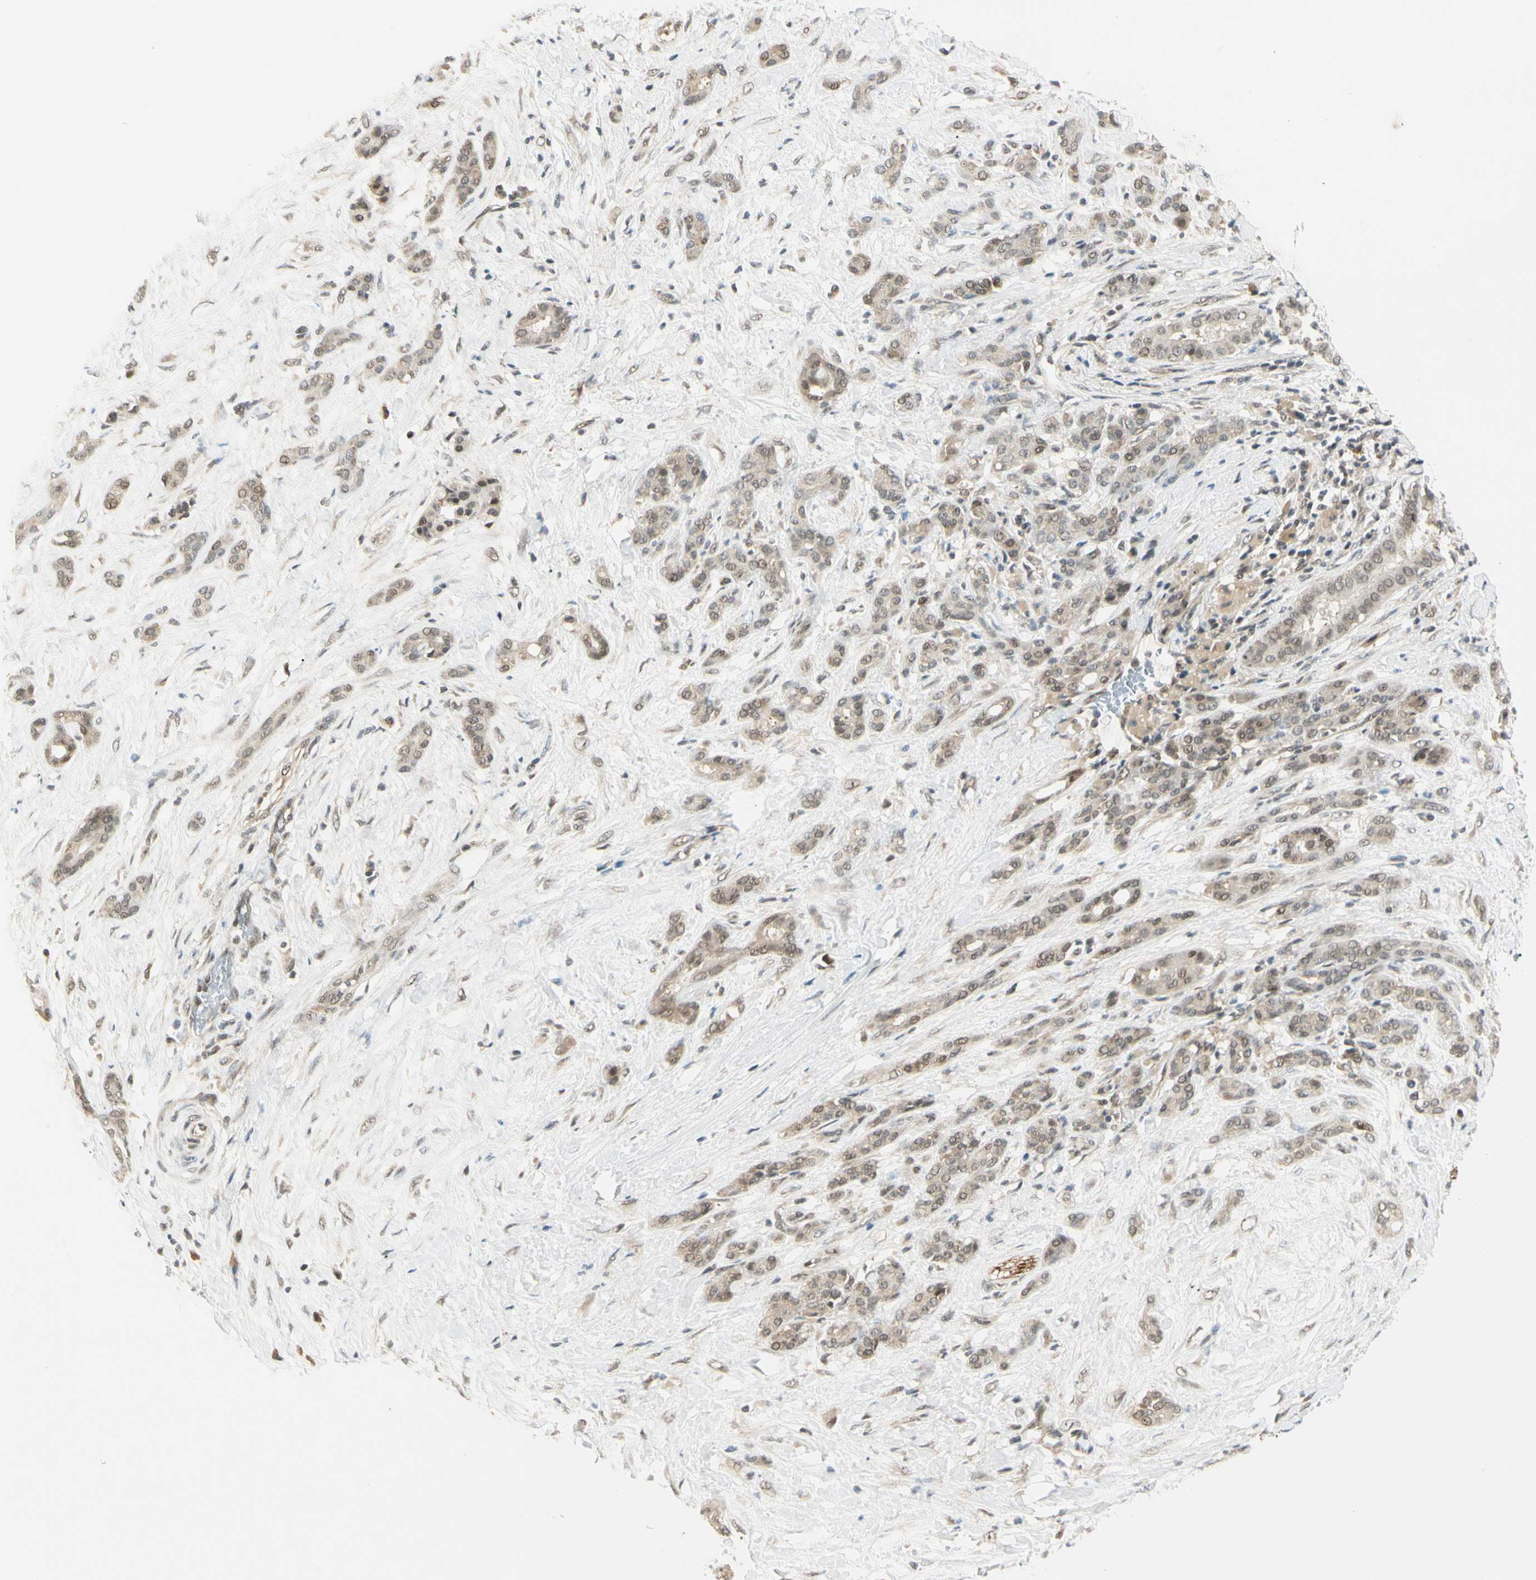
{"staining": {"intensity": "weak", "quantity": ">75%", "location": "cytoplasmic/membranous,nuclear"}, "tissue": "pancreatic cancer", "cell_type": "Tumor cells", "image_type": "cancer", "snomed": [{"axis": "morphology", "description": "Adenocarcinoma, NOS"}, {"axis": "topography", "description": "Pancreas"}], "caption": "Immunohistochemical staining of pancreatic cancer (adenocarcinoma) reveals low levels of weak cytoplasmic/membranous and nuclear protein staining in approximately >75% of tumor cells.", "gene": "ZSCAN12", "patient": {"sex": "male", "age": 41}}